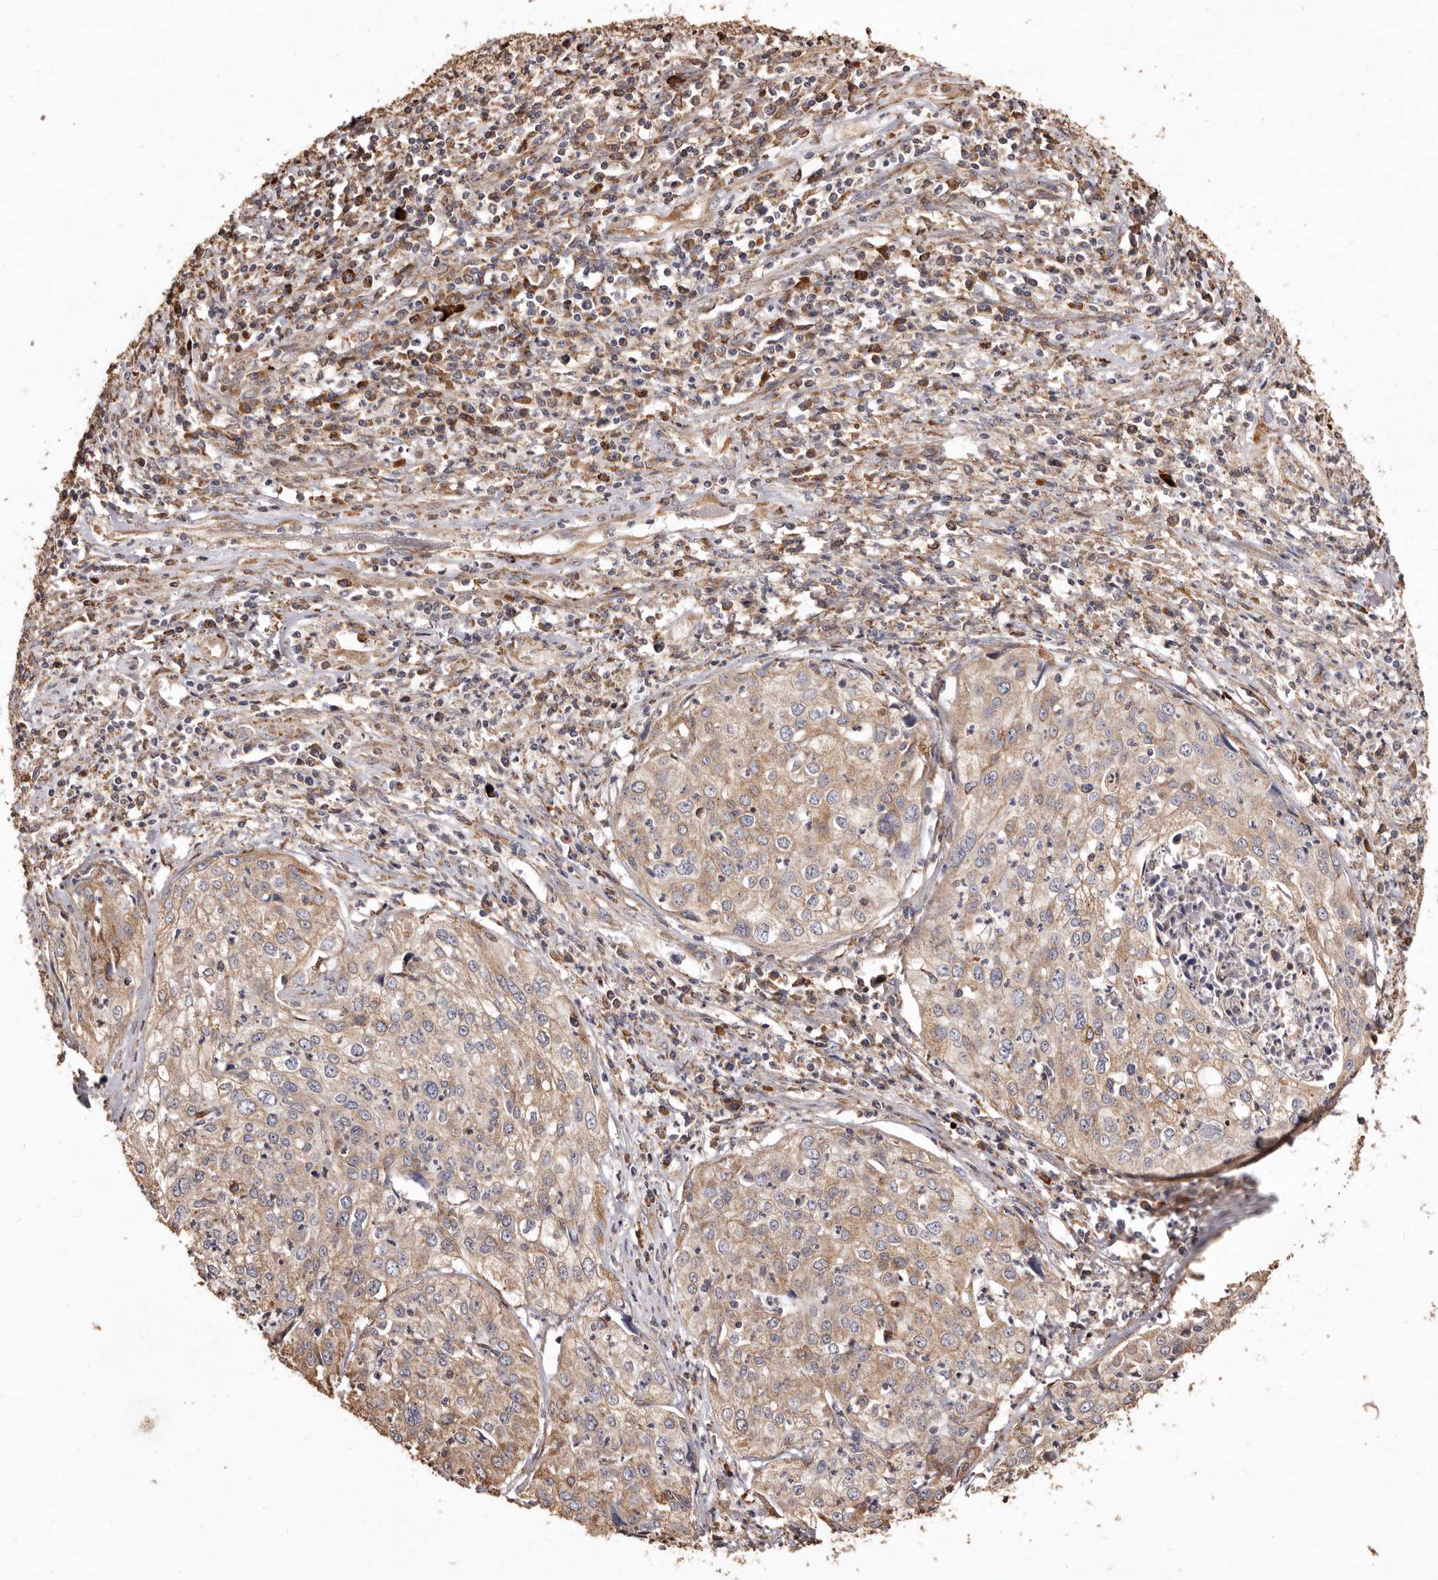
{"staining": {"intensity": "weak", "quantity": ">75%", "location": "cytoplasmic/membranous"}, "tissue": "cervical cancer", "cell_type": "Tumor cells", "image_type": "cancer", "snomed": [{"axis": "morphology", "description": "Squamous cell carcinoma, NOS"}, {"axis": "topography", "description": "Cervix"}], "caption": "Weak cytoplasmic/membranous protein positivity is seen in about >75% of tumor cells in squamous cell carcinoma (cervical).", "gene": "STEAP2", "patient": {"sex": "female", "age": 31}}